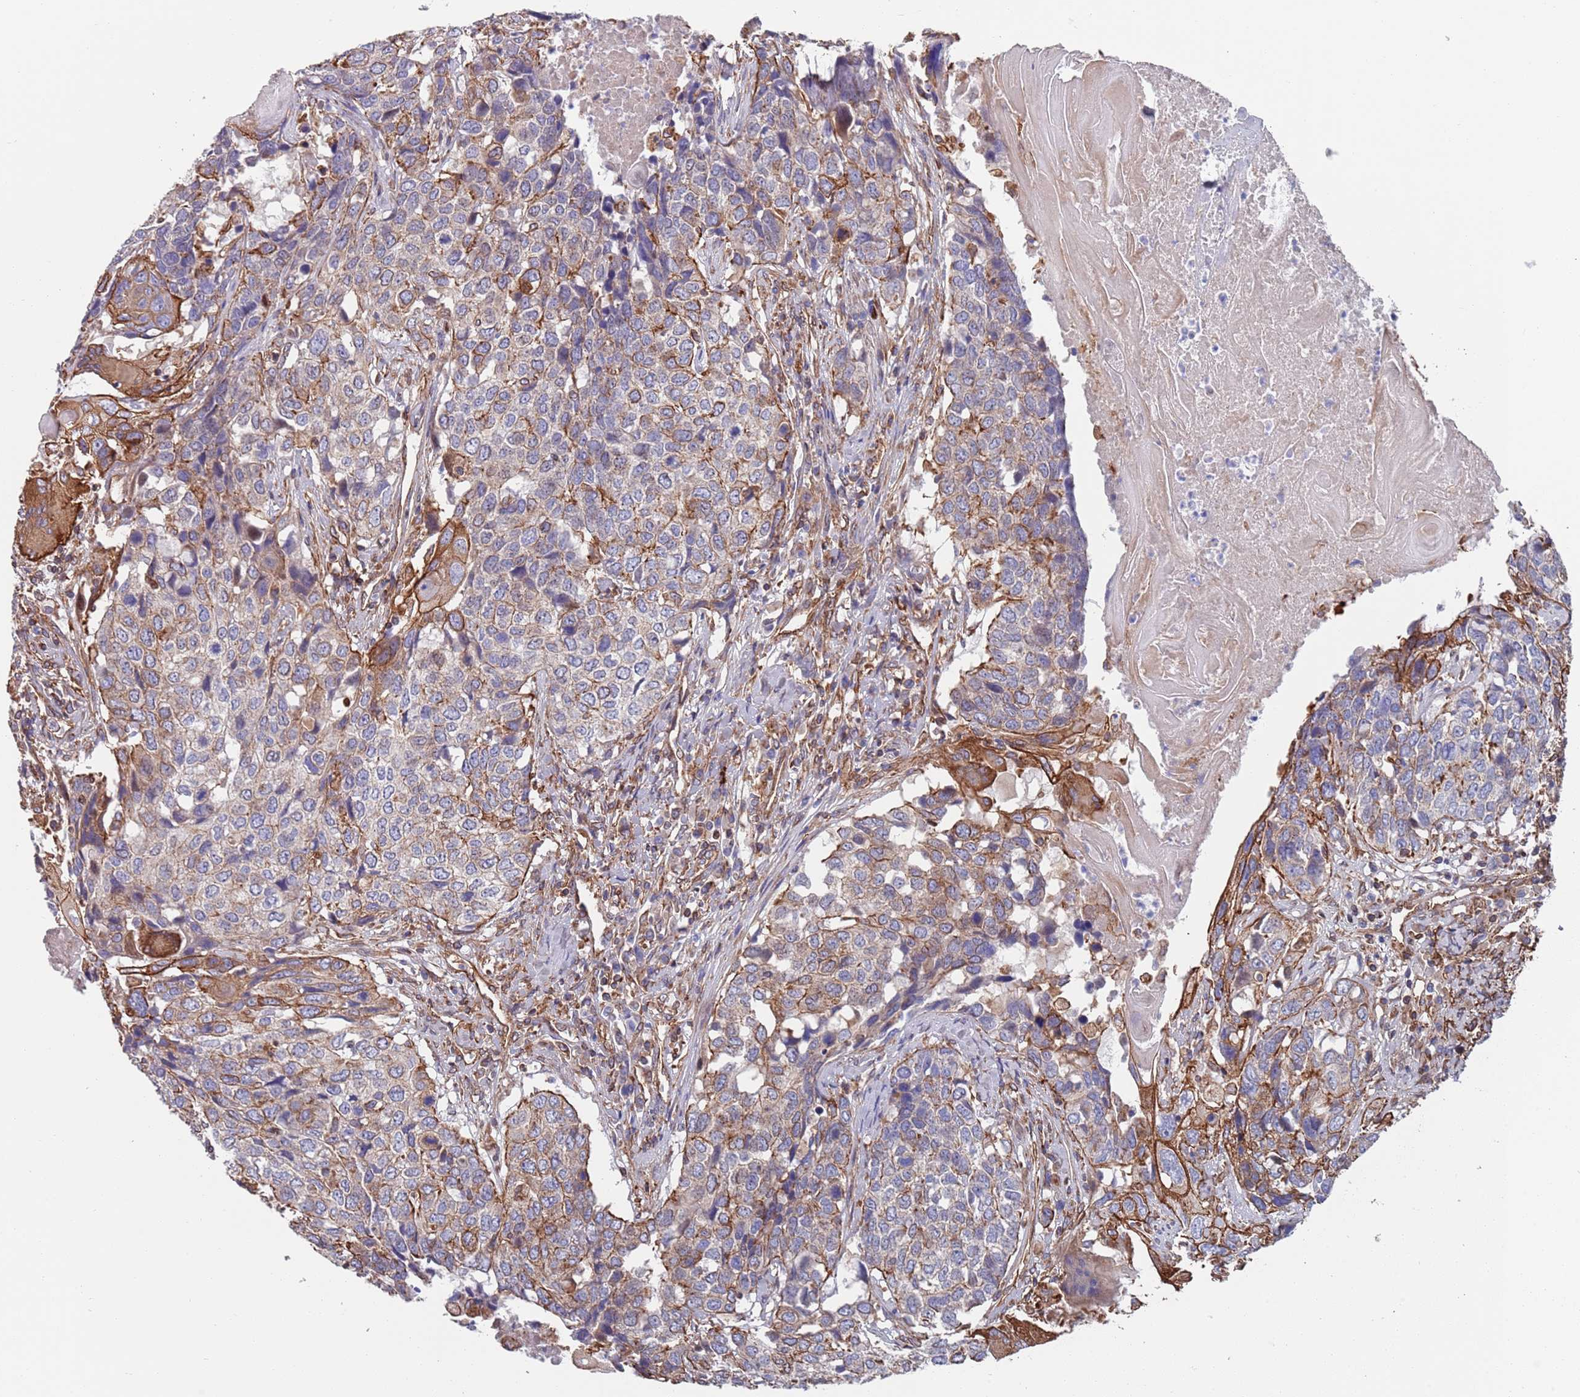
{"staining": {"intensity": "strong", "quantity": "<25%", "location": "cytoplasmic/membranous"}, "tissue": "head and neck cancer", "cell_type": "Tumor cells", "image_type": "cancer", "snomed": [{"axis": "morphology", "description": "Squamous cell carcinoma, NOS"}, {"axis": "topography", "description": "Head-Neck"}], "caption": "Brown immunohistochemical staining in head and neck cancer reveals strong cytoplasmic/membranous positivity in approximately <25% of tumor cells. The protein of interest is shown in brown color, while the nuclei are stained blue.", "gene": "JAKMIP2", "patient": {"sex": "male", "age": 66}}